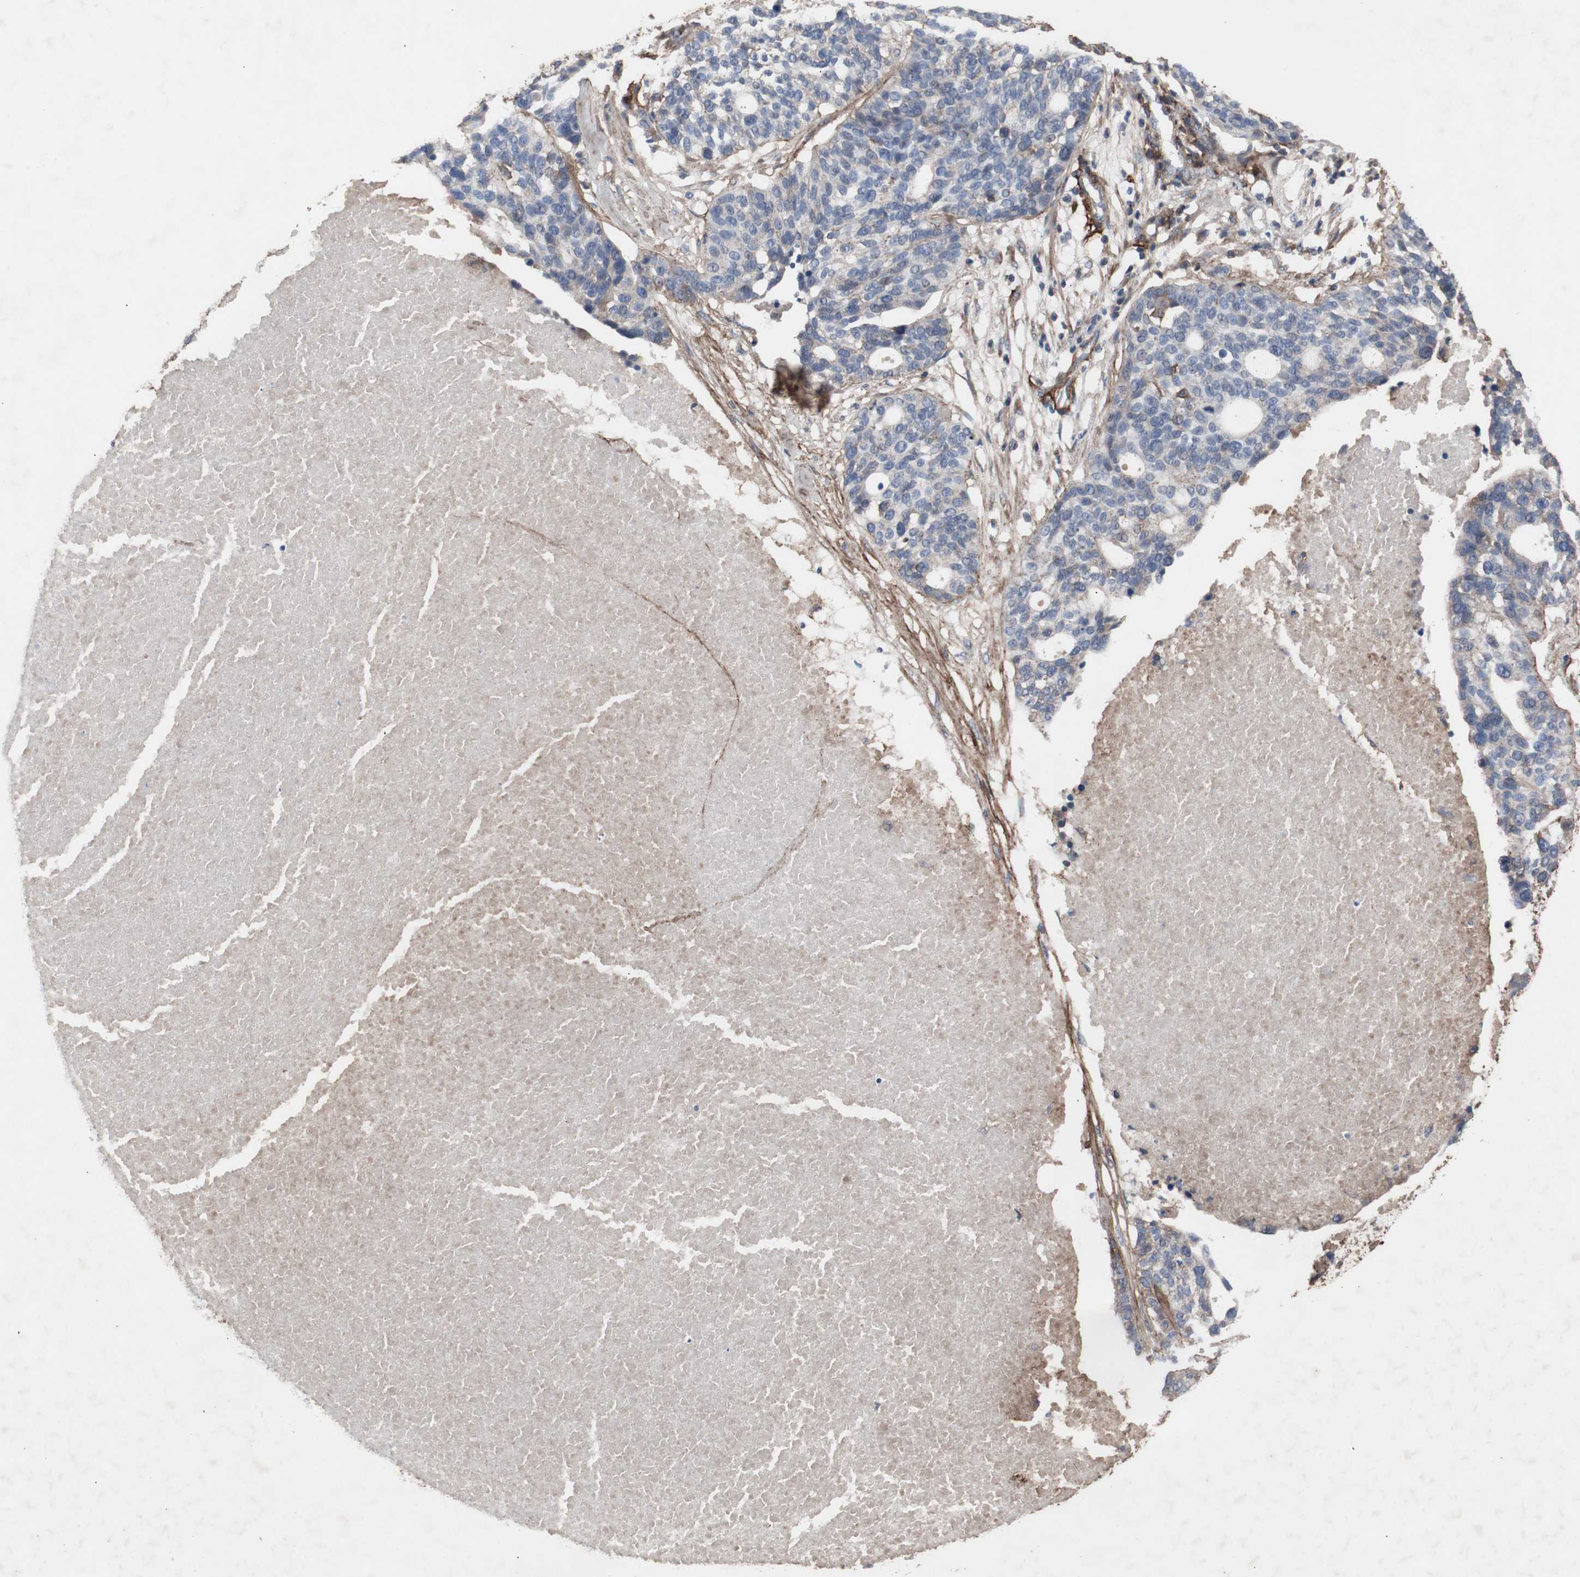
{"staining": {"intensity": "negative", "quantity": "none", "location": "none"}, "tissue": "ovarian cancer", "cell_type": "Tumor cells", "image_type": "cancer", "snomed": [{"axis": "morphology", "description": "Cystadenocarcinoma, serous, NOS"}, {"axis": "topography", "description": "Ovary"}], "caption": "Ovarian cancer was stained to show a protein in brown. There is no significant expression in tumor cells.", "gene": "COL6A2", "patient": {"sex": "female", "age": 59}}